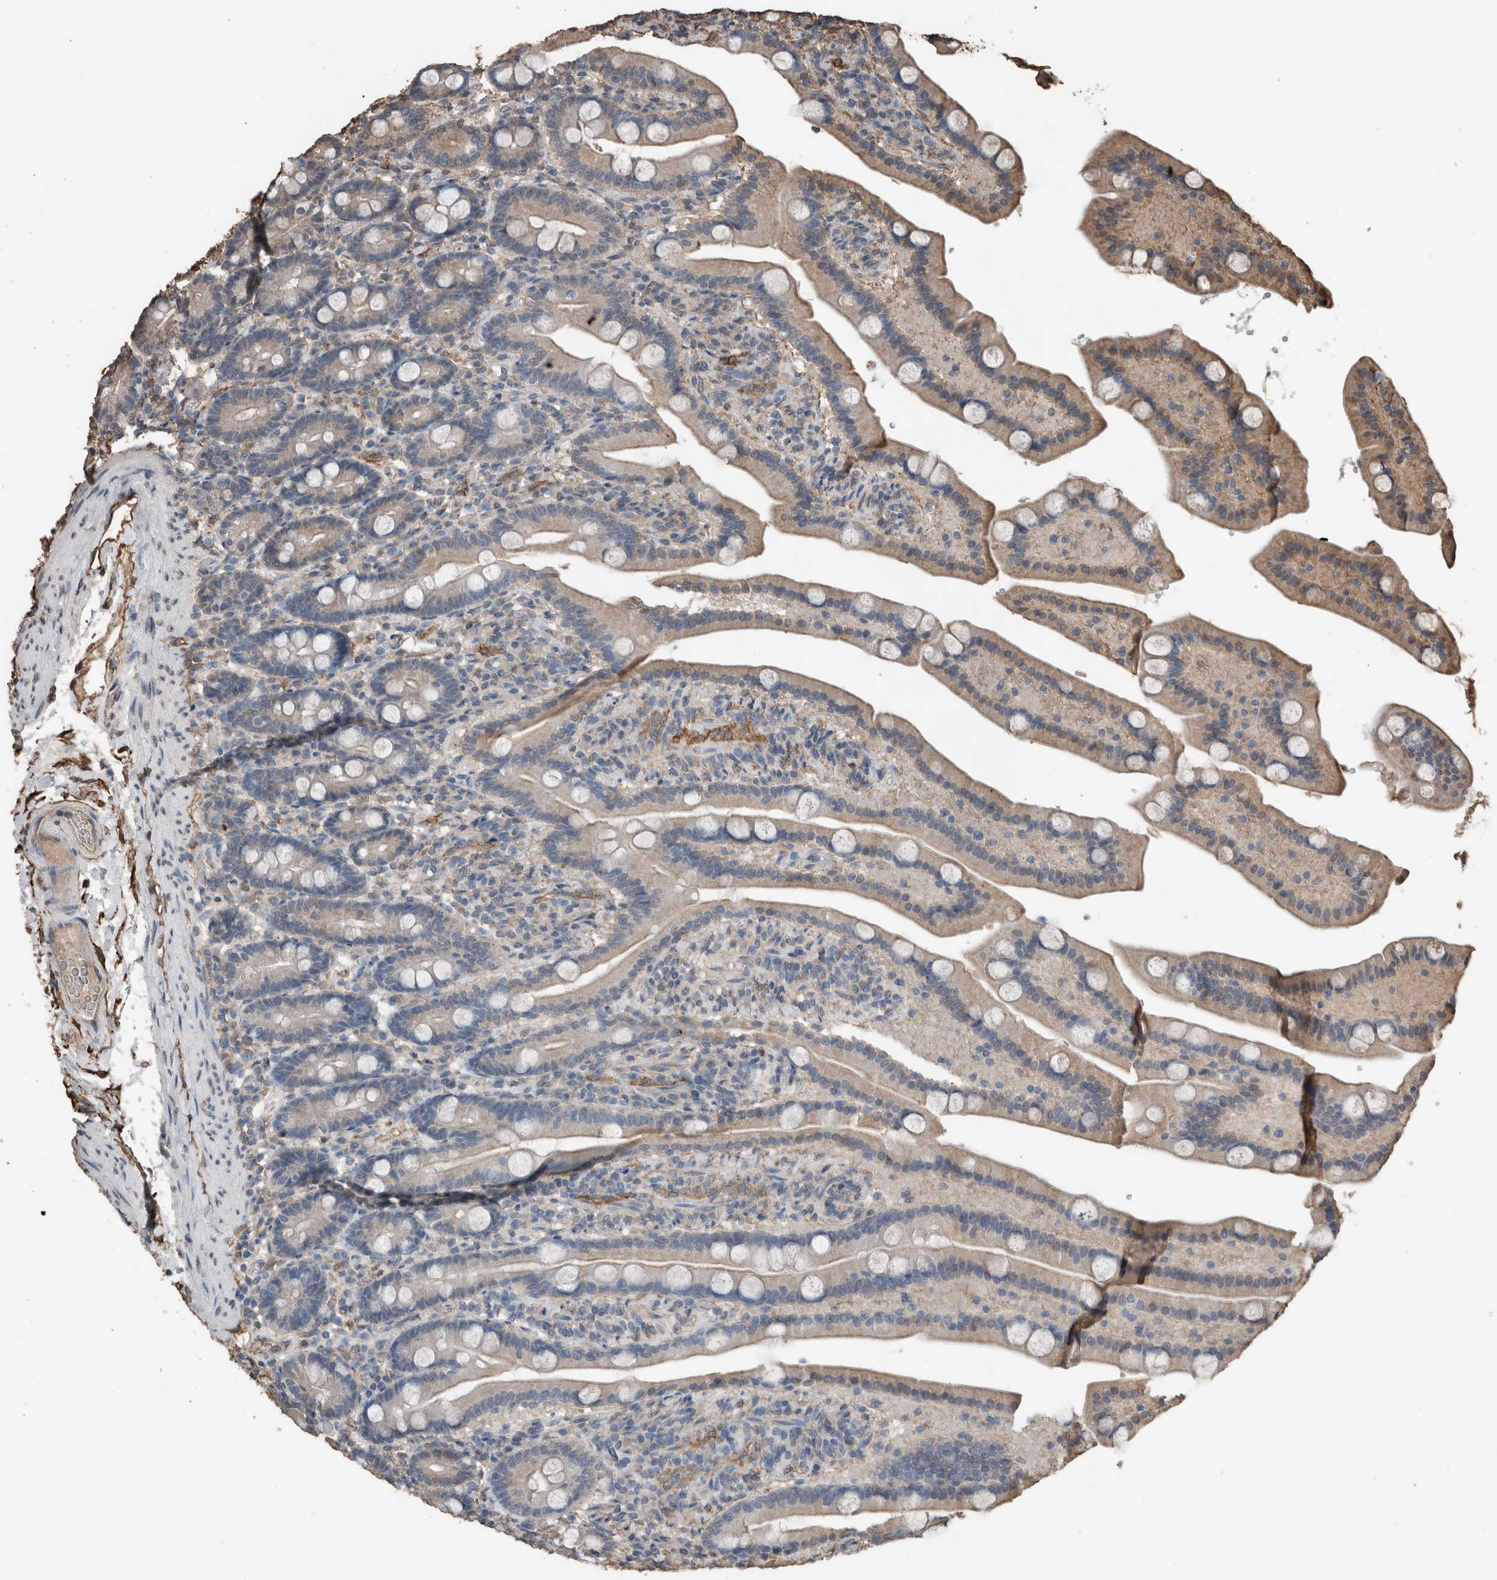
{"staining": {"intensity": "weak", "quantity": "25%-75%", "location": "cytoplasmic/membranous"}, "tissue": "duodenum", "cell_type": "Glandular cells", "image_type": "normal", "snomed": [{"axis": "morphology", "description": "Normal tissue, NOS"}, {"axis": "topography", "description": "Duodenum"}], "caption": "Immunohistochemistry image of unremarkable human duodenum stained for a protein (brown), which exhibits low levels of weak cytoplasmic/membranous staining in approximately 25%-75% of glandular cells.", "gene": "S100A10", "patient": {"sex": "male", "age": 54}}